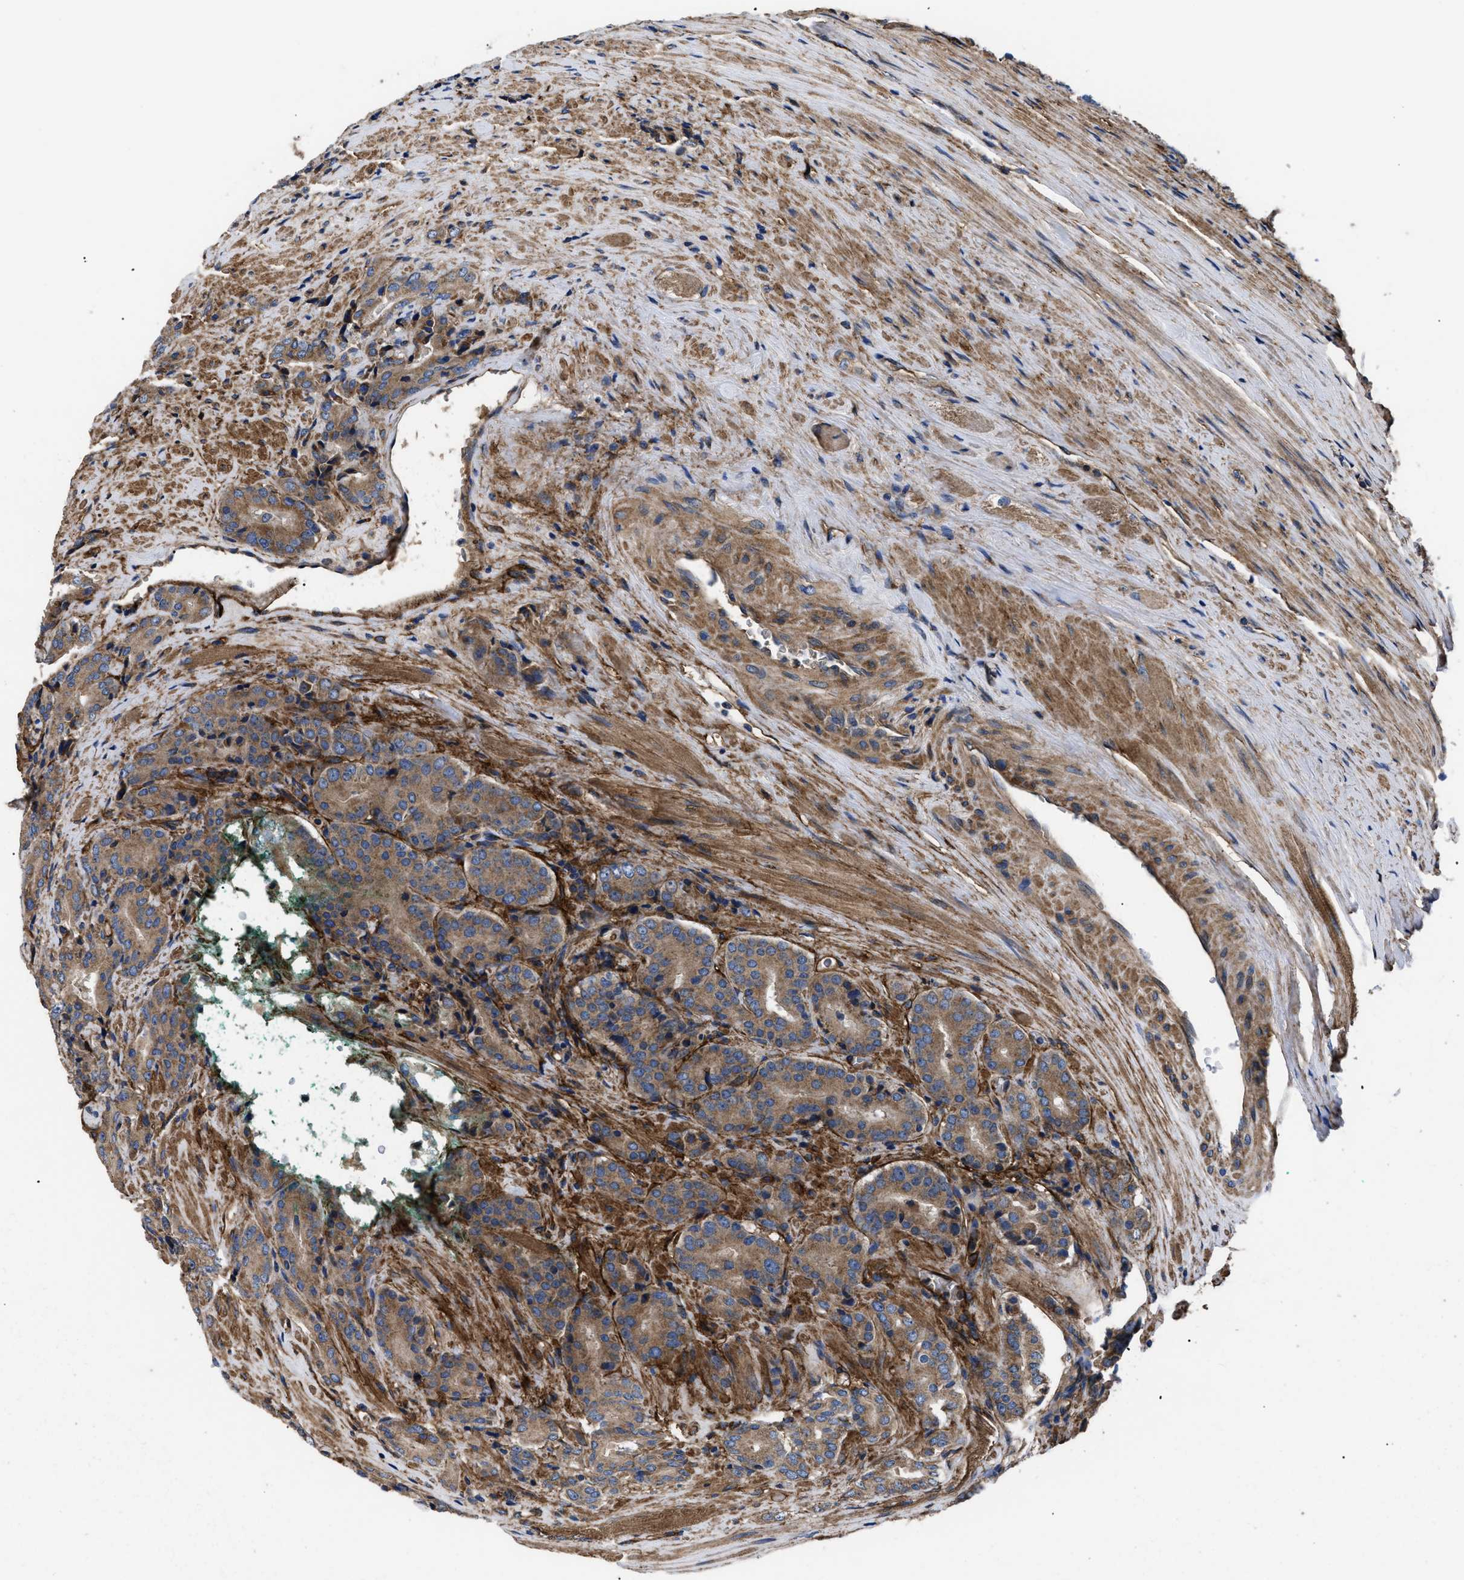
{"staining": {"intensity": "moderate", "quantity": ">75%", "location": "cytoplasmic/membranous"}, "tissue": "prostate cancer", "cell_type": "Tumor cells", "image_type": "cancer", "snomed": [{"axis": "morphology", "description": "Adenocarcinoma, High grade"}, {"axis": "topography", "description": "Prostate"}], "caption": "Moderate cytoplasmic/membranous staining is present in approximately >75% of tumor cells in high-grade adenocarcinoma (prostate).", "gene": "NT5E", "patient": {"sex": "male", "age": 71}}